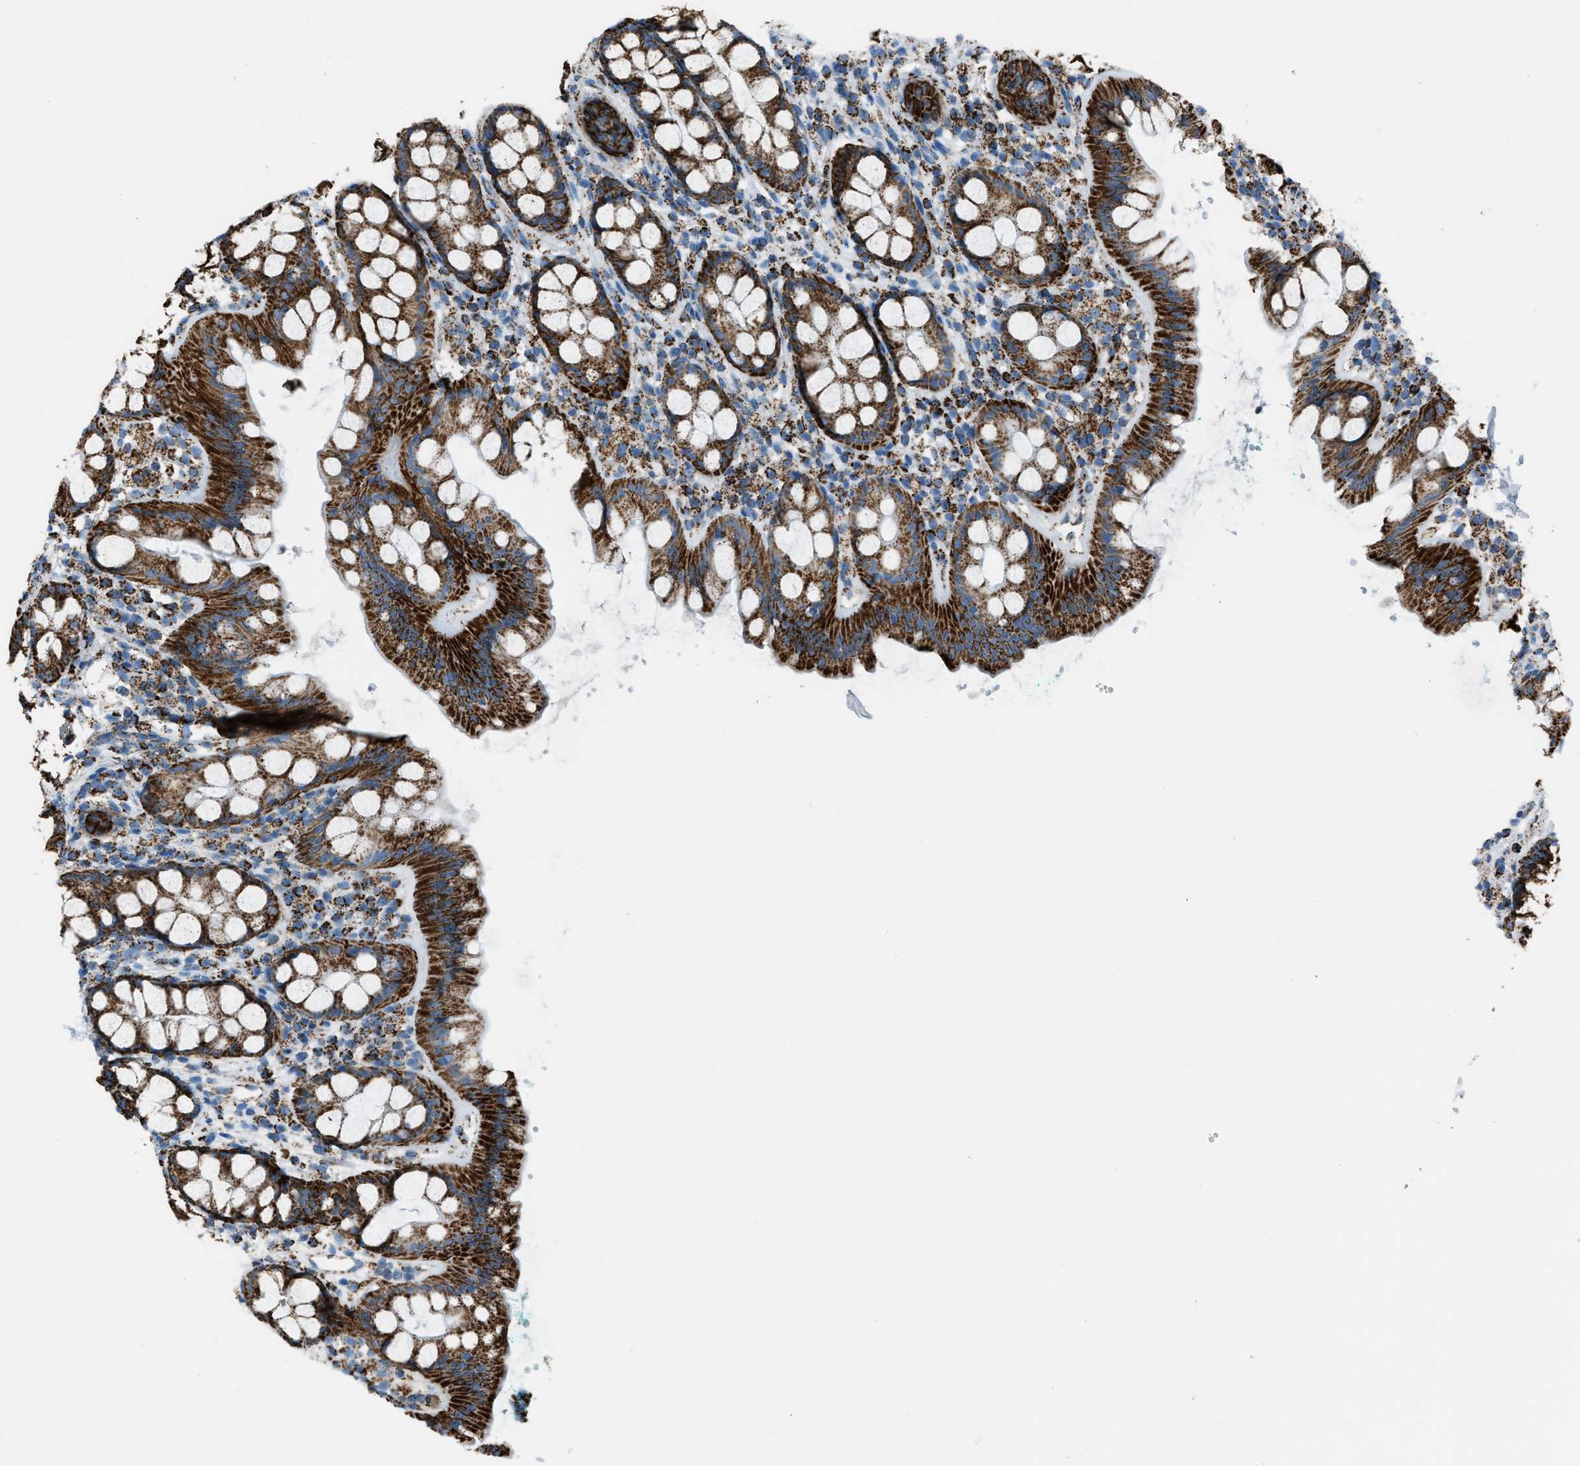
{"staining": {"intensity": "strong", "quantity": ">75%", "location": "cytoplasmic/membranous"}, "tissue": "rectum", "cell_type": "Glandular cells", "image_type": "normal", "snomed": [{"axis": "morphology", "description": "Normal tissue, NOS"}, {"axis": "topography", "description": "Rectum"}], "caption": "An image of human rectum stained for a protein reveals strong cytoplasmic/membranous brown staining in glandular cells. (DAB (3,3'-diaminobenzidine) IHC, brown staining for protein, blue staining for nuclei).", "gene": "MDH2", "patient": {"sex": "female", "age": 65}}